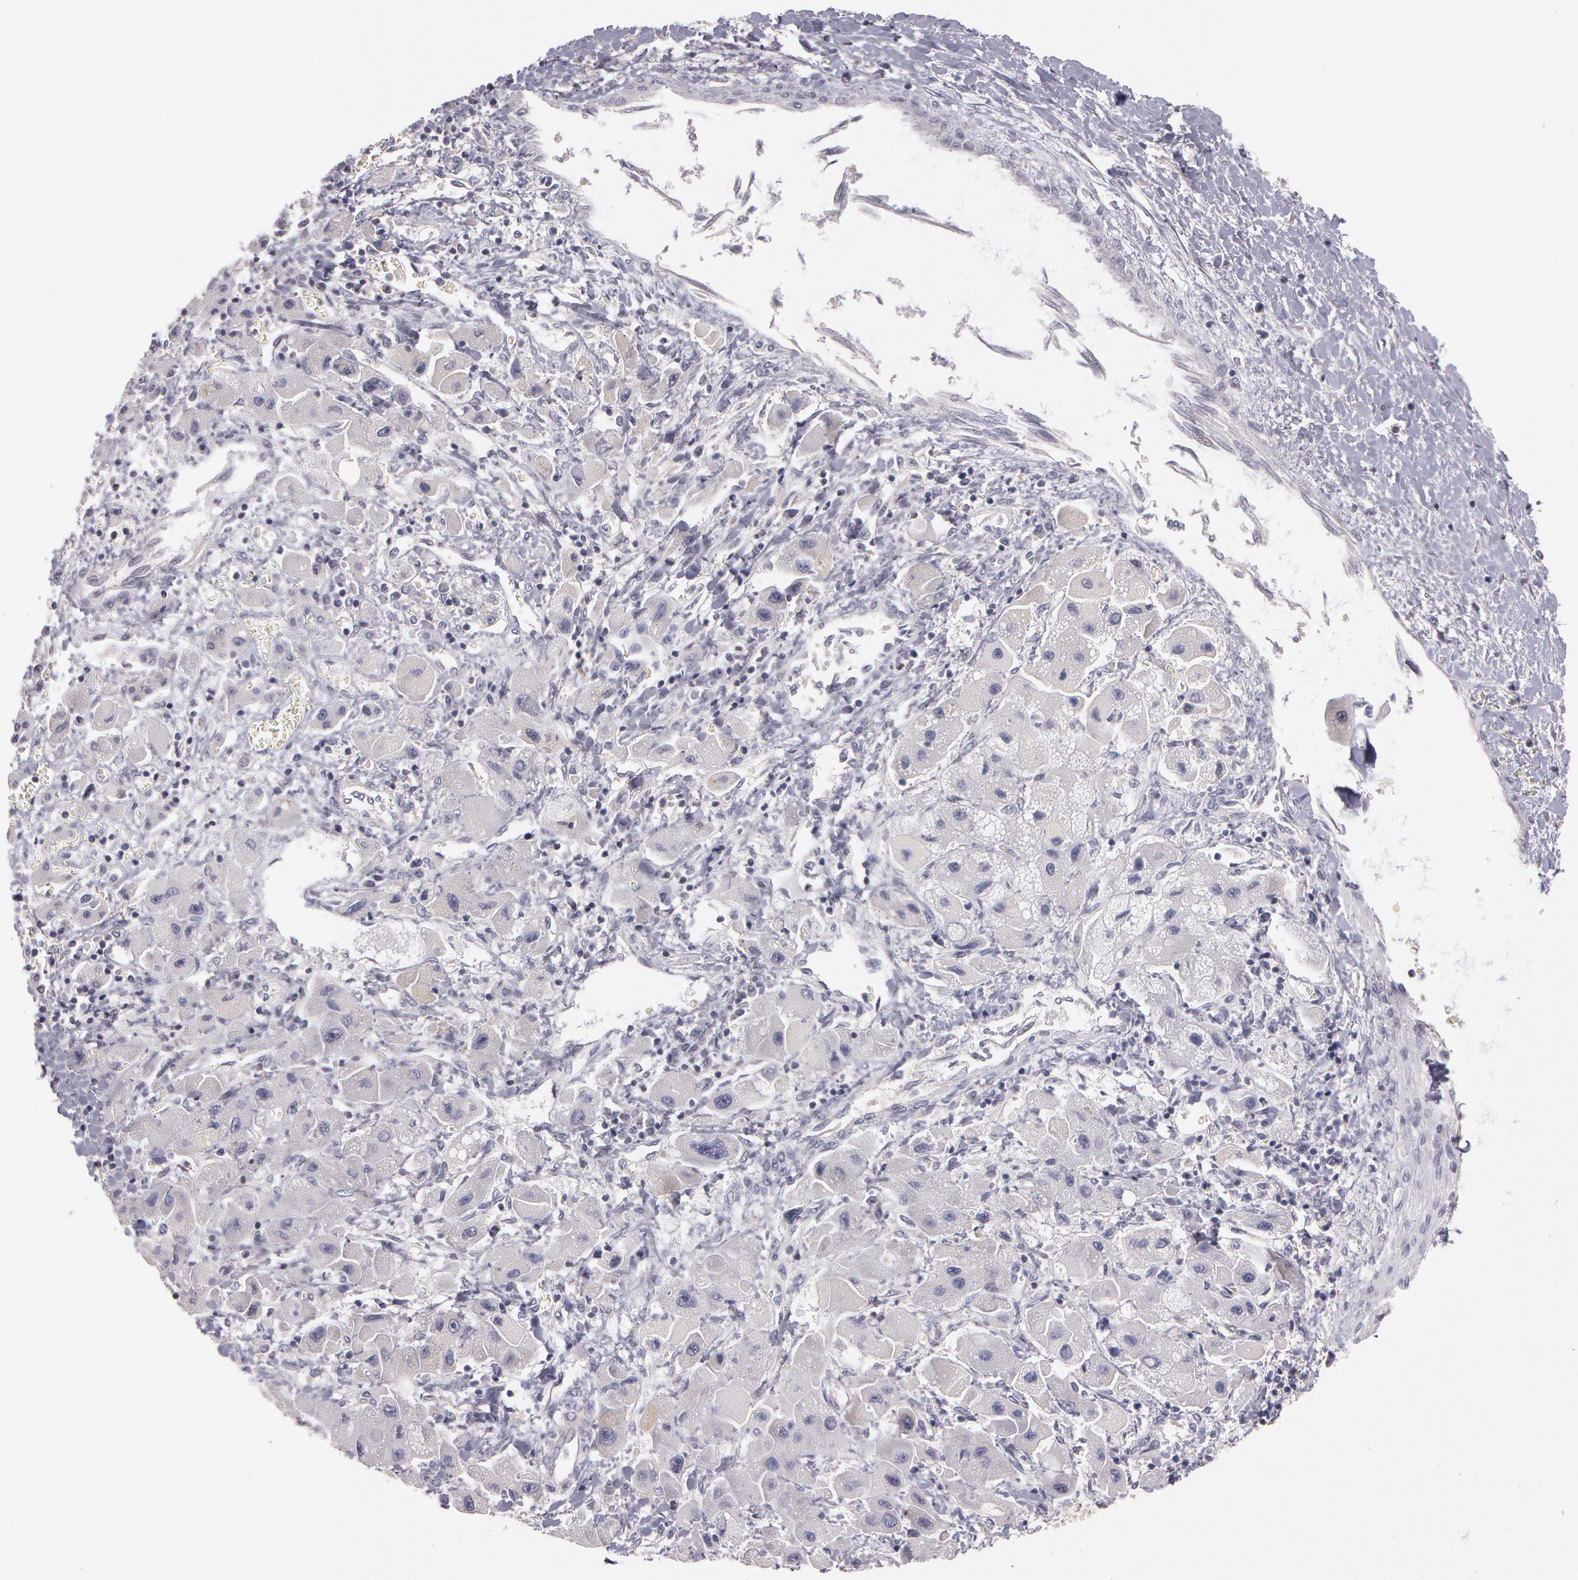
{"staining": {"intensity": "negative", "quantity": "none", "location": "none"}, "tissue": "liver cancer", "cell_type": "Tumor cells", "image_type": "cancer", "snomed": [{"axis": "morphology", "description": "Carcinoma, Hepatocellular, NOS"}, {"axis": "topography", "description": "Liver"}], "caption": "High power microscopy photomicrograph of an immunohistochemistry photomicrograph of liver cancer (hepatocellular carcinoma), revealing no significant positivity in tumor cells.", "gene": "NEK9", "patient": {"sex": "male", "age": 24}}